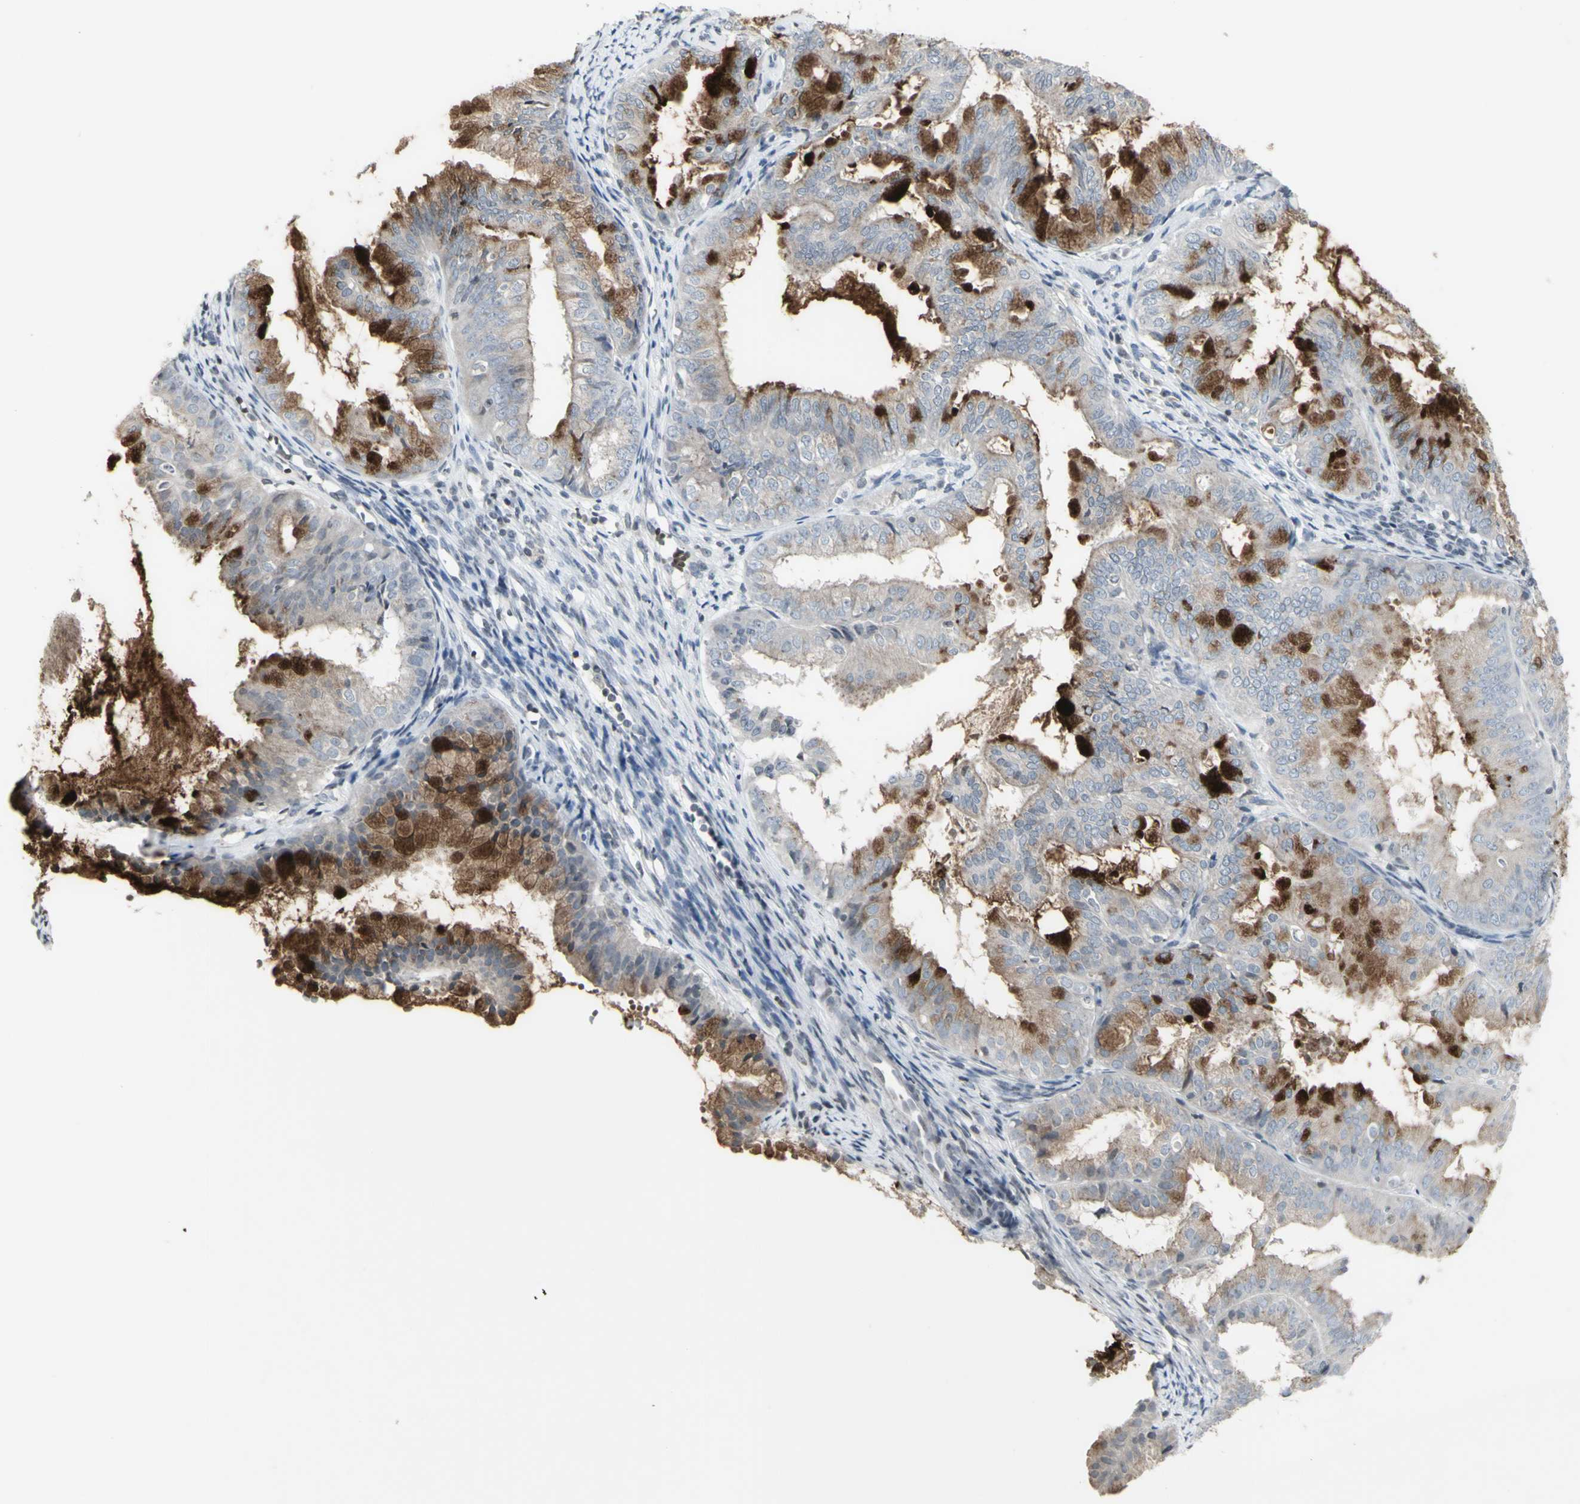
{"staining": {"intensity": "strong", "quantity": "<25%", "location": "cytoplasmic/membranous"}, "tissue": "endometrial cancer", "cell_type": "Tumor cells", "image_type": "cancer", "snomed": [{"axis": "morphology", "description": "Adenocarcinoma, NOS"}, {"axis": "topography", "description": "Endometrium"}], "caption": "Brown immunohistochemical staining in human adenocarcinoma (endometrial) demonstrates strong cytoplasmic/membranous positivity in approximately <25% of tumor cells.", "gene": "MUC5AC", "patient": {"sex": "female", "age": 63}}